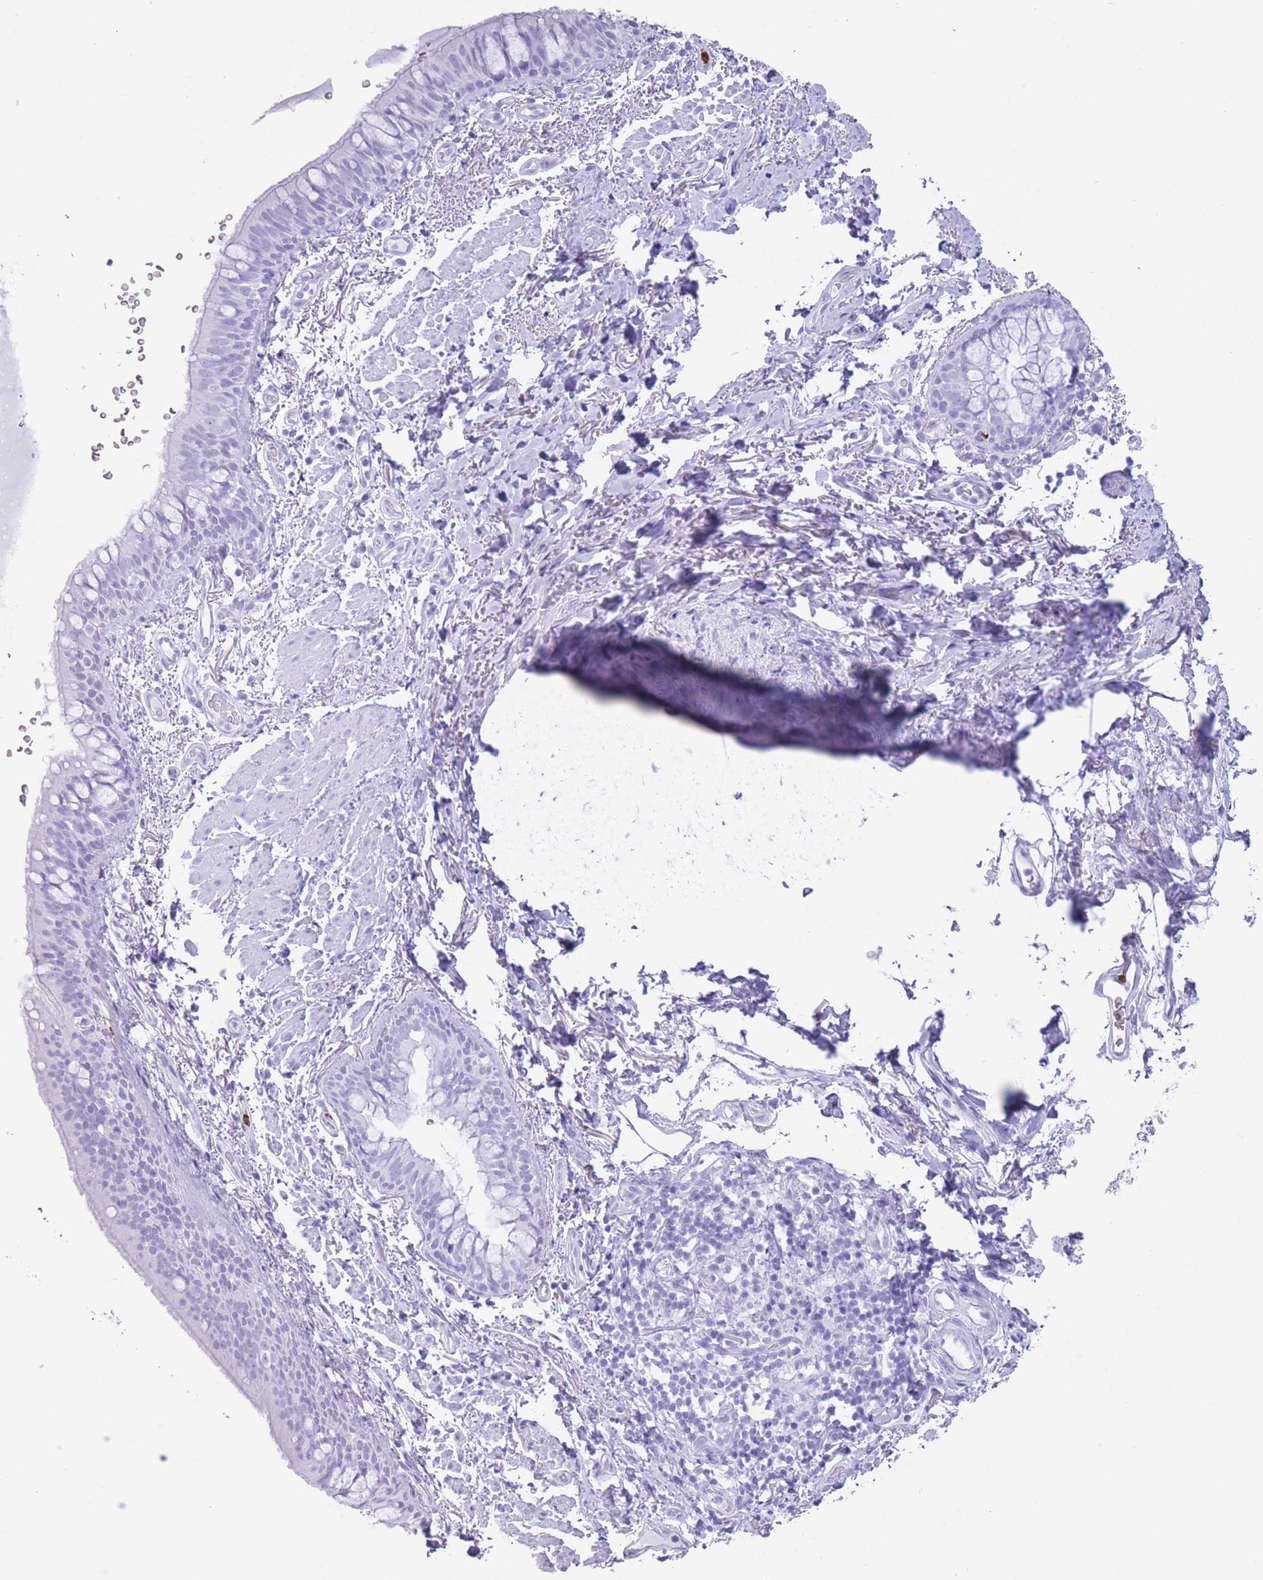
{"staining": {"intensity": "negative", "quantity": "none", "location": "none"}, "tissue": "bronchus", "cell_type": "Respiratory epithelial cells", "image_type": "normal", "snomed": [{"axis": "morphology", "description": "Normal tissue, NOS"}, {"axis": "topography", "description": "Bronchus"}], "caption": "DAB (3,3'-diaminobenzidine) immunohistochemical staining of benign human bronchus displays no significant expression in respiratory epithelial cells.", "gene": "OR4F16", "patient": {"sex": "male", "age": 70}}